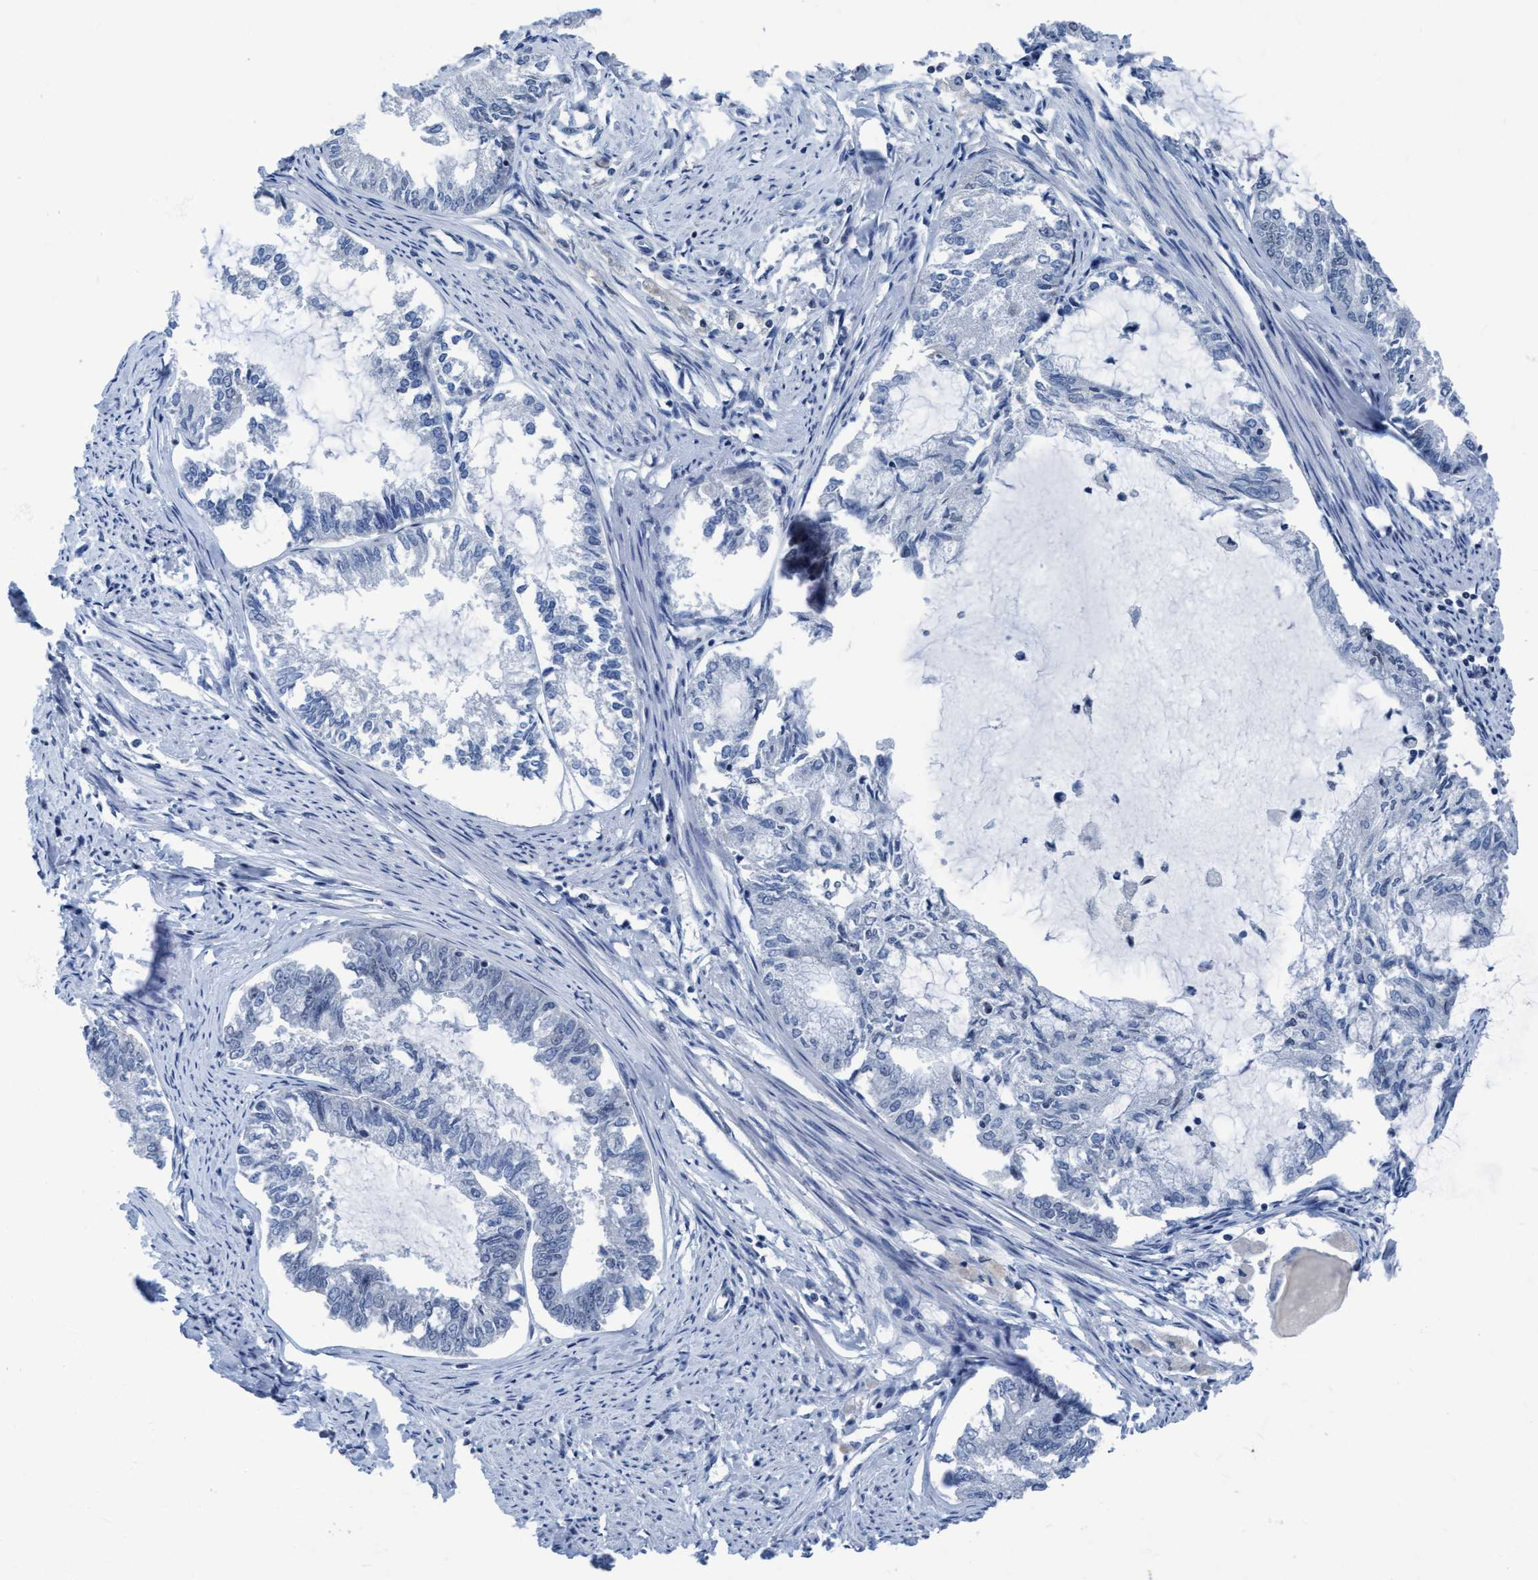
{"staining": {"intensity": "negative", "quantity": "none", "location": "none"}, "tissue": "endometrial cancer", "cell_type": "Tumor cells", "image_type": "cancer", "snomed": [{"axis": "morphology", "description": "Adenocarcinoma, NOS"}, {"axis": "topography", "description": "Endometrium"}], "caption": "The image displays no significant staining in tumor cells of adenocarcinoma (endometrial).", "gene": "DNAI1", "patient": {"sex": "female", "age": 86}}